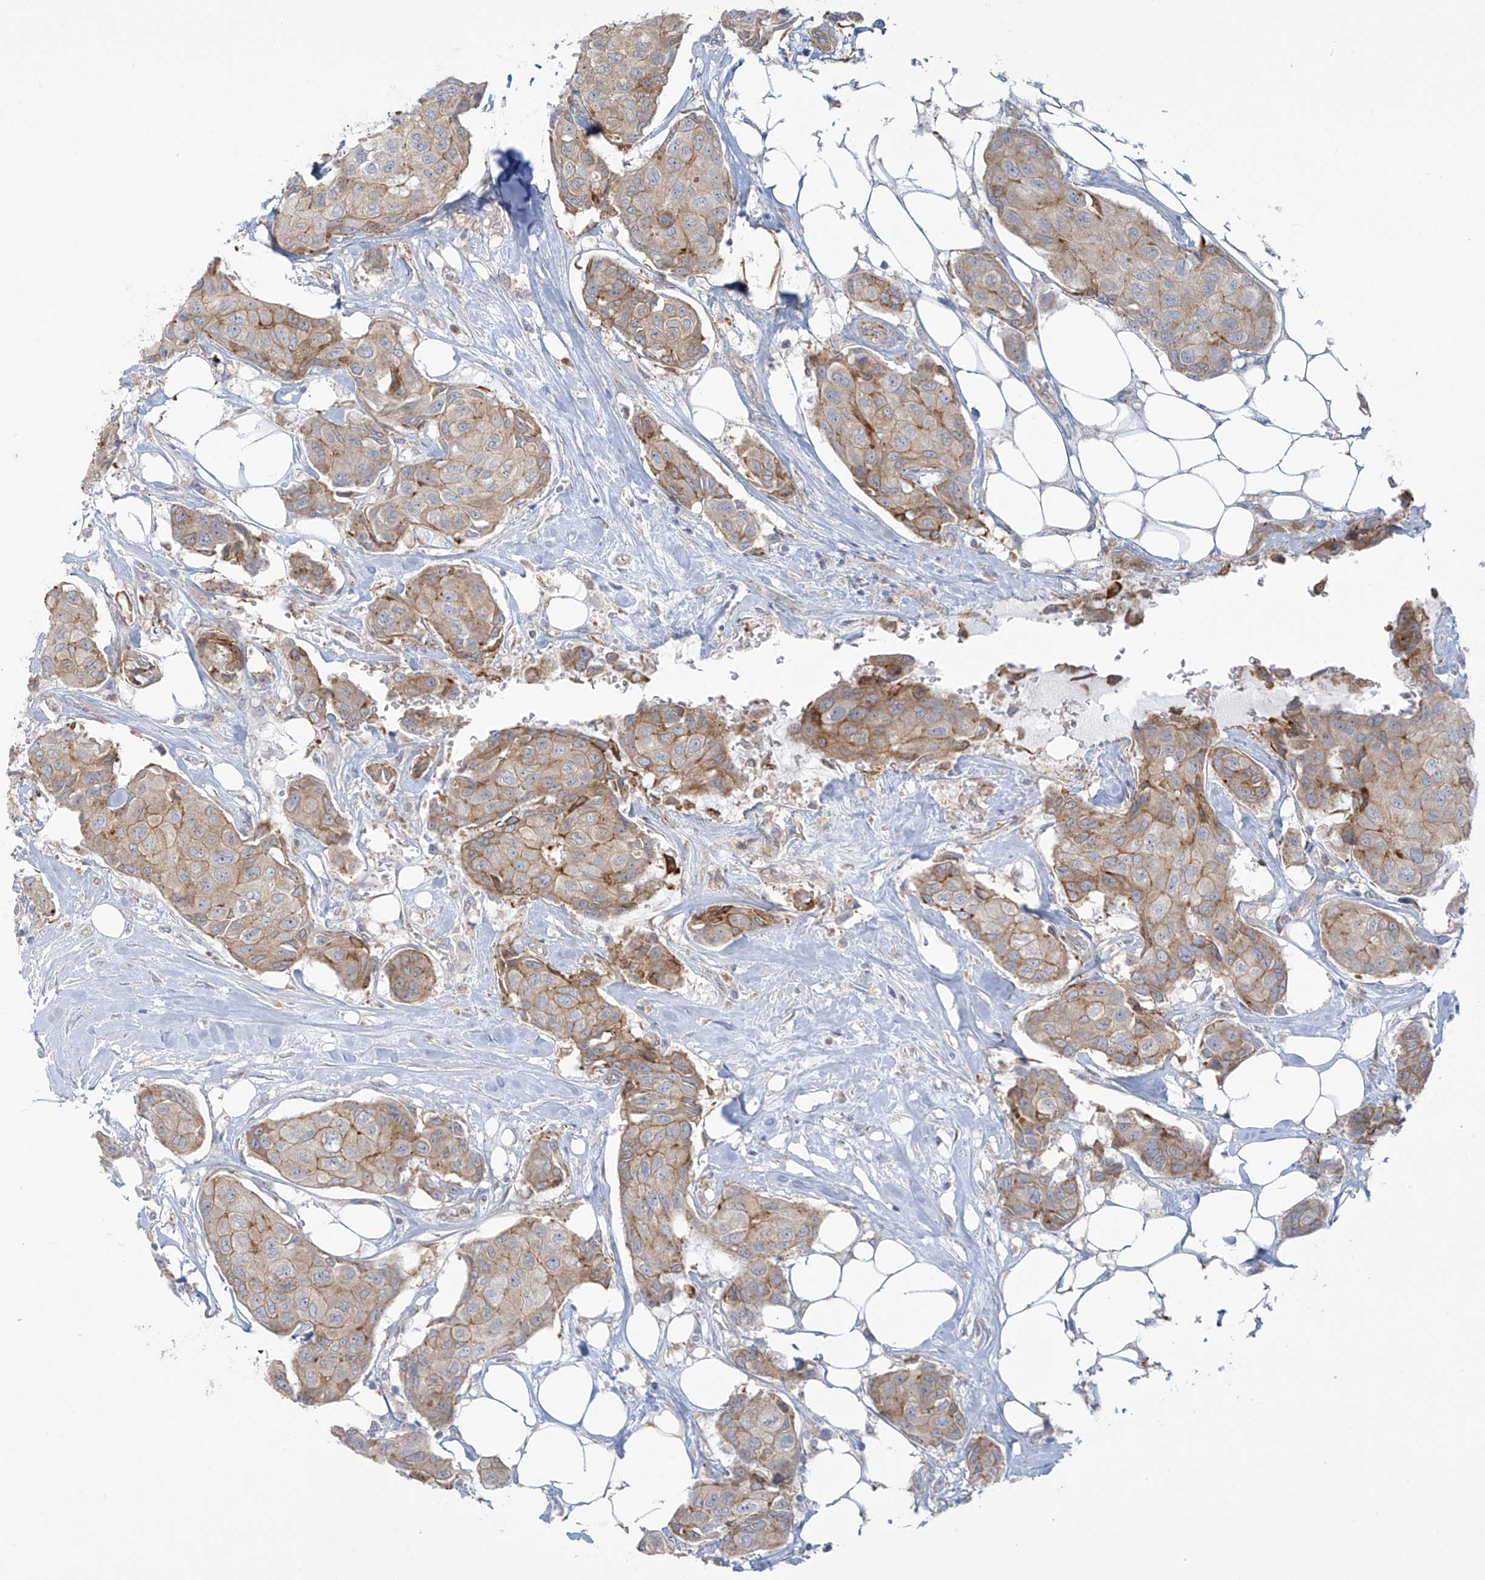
{"staining": {"intensity": "weak", "quantity": "25%-75%", "location": "cytoplasmic/membranous"}, "tissue": "breast cancer", "cell_type": "Tumor cells", "image_type": "cancer", "snomed": [{"axis": "morphology", "description": "Duct carcinoma"}, {"axis": "topography", "description": "Breast"}], "caption": "Approximately 25%-75% of tumor cells in infiltrating ductal carcinoma (breast) show weak cytoplasmic/membranous protein expression as visualized by brown immunohistochemical staining.", "gene": "LZTS3", "patient": {"sex": "female", "age": 80}}